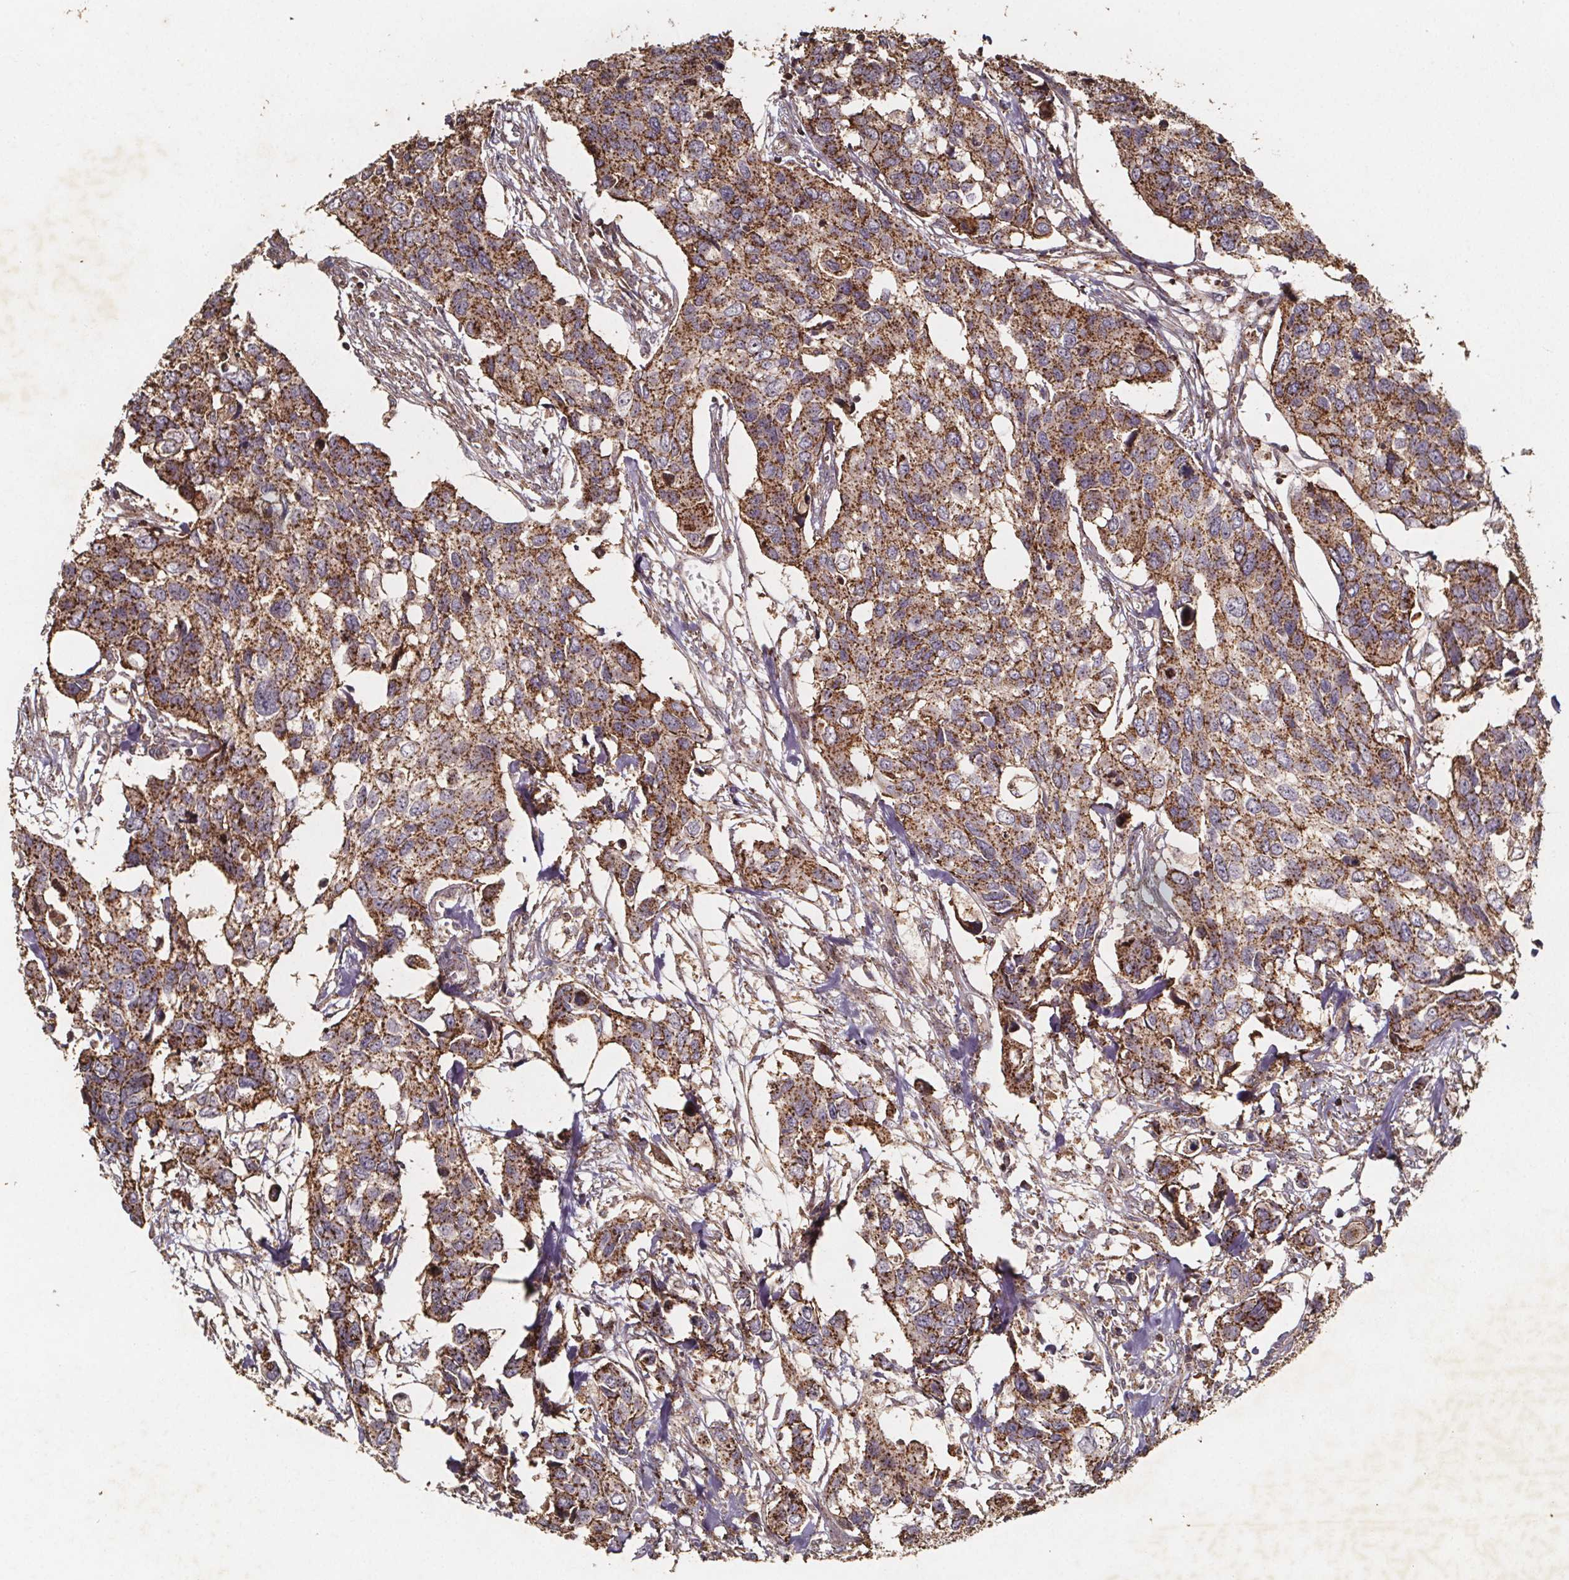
{"staining": {"intensity": "strong", "quantity": ">75%", "location": "cytoplasmic/membranous"}, "tissue": "urothelial cancer", "cell_type": "Tumor cells", "image_type": "cancer", "snomed": [{"axis": "morphology", "description": "Urothelial carcinoma, High grade"}, {"axis": "topography", "description": "Urinary bladder"}], "caption": "A photomicrograph of human urothelial cancer stained for a protein shows strong cytoplasmic/membranous brown staining in tumor cells. Ihc stains the protein in brown and the nuclei are stained blue.", "gene": "ZNF879", "patient": {"sex": "male", "age": 60}}